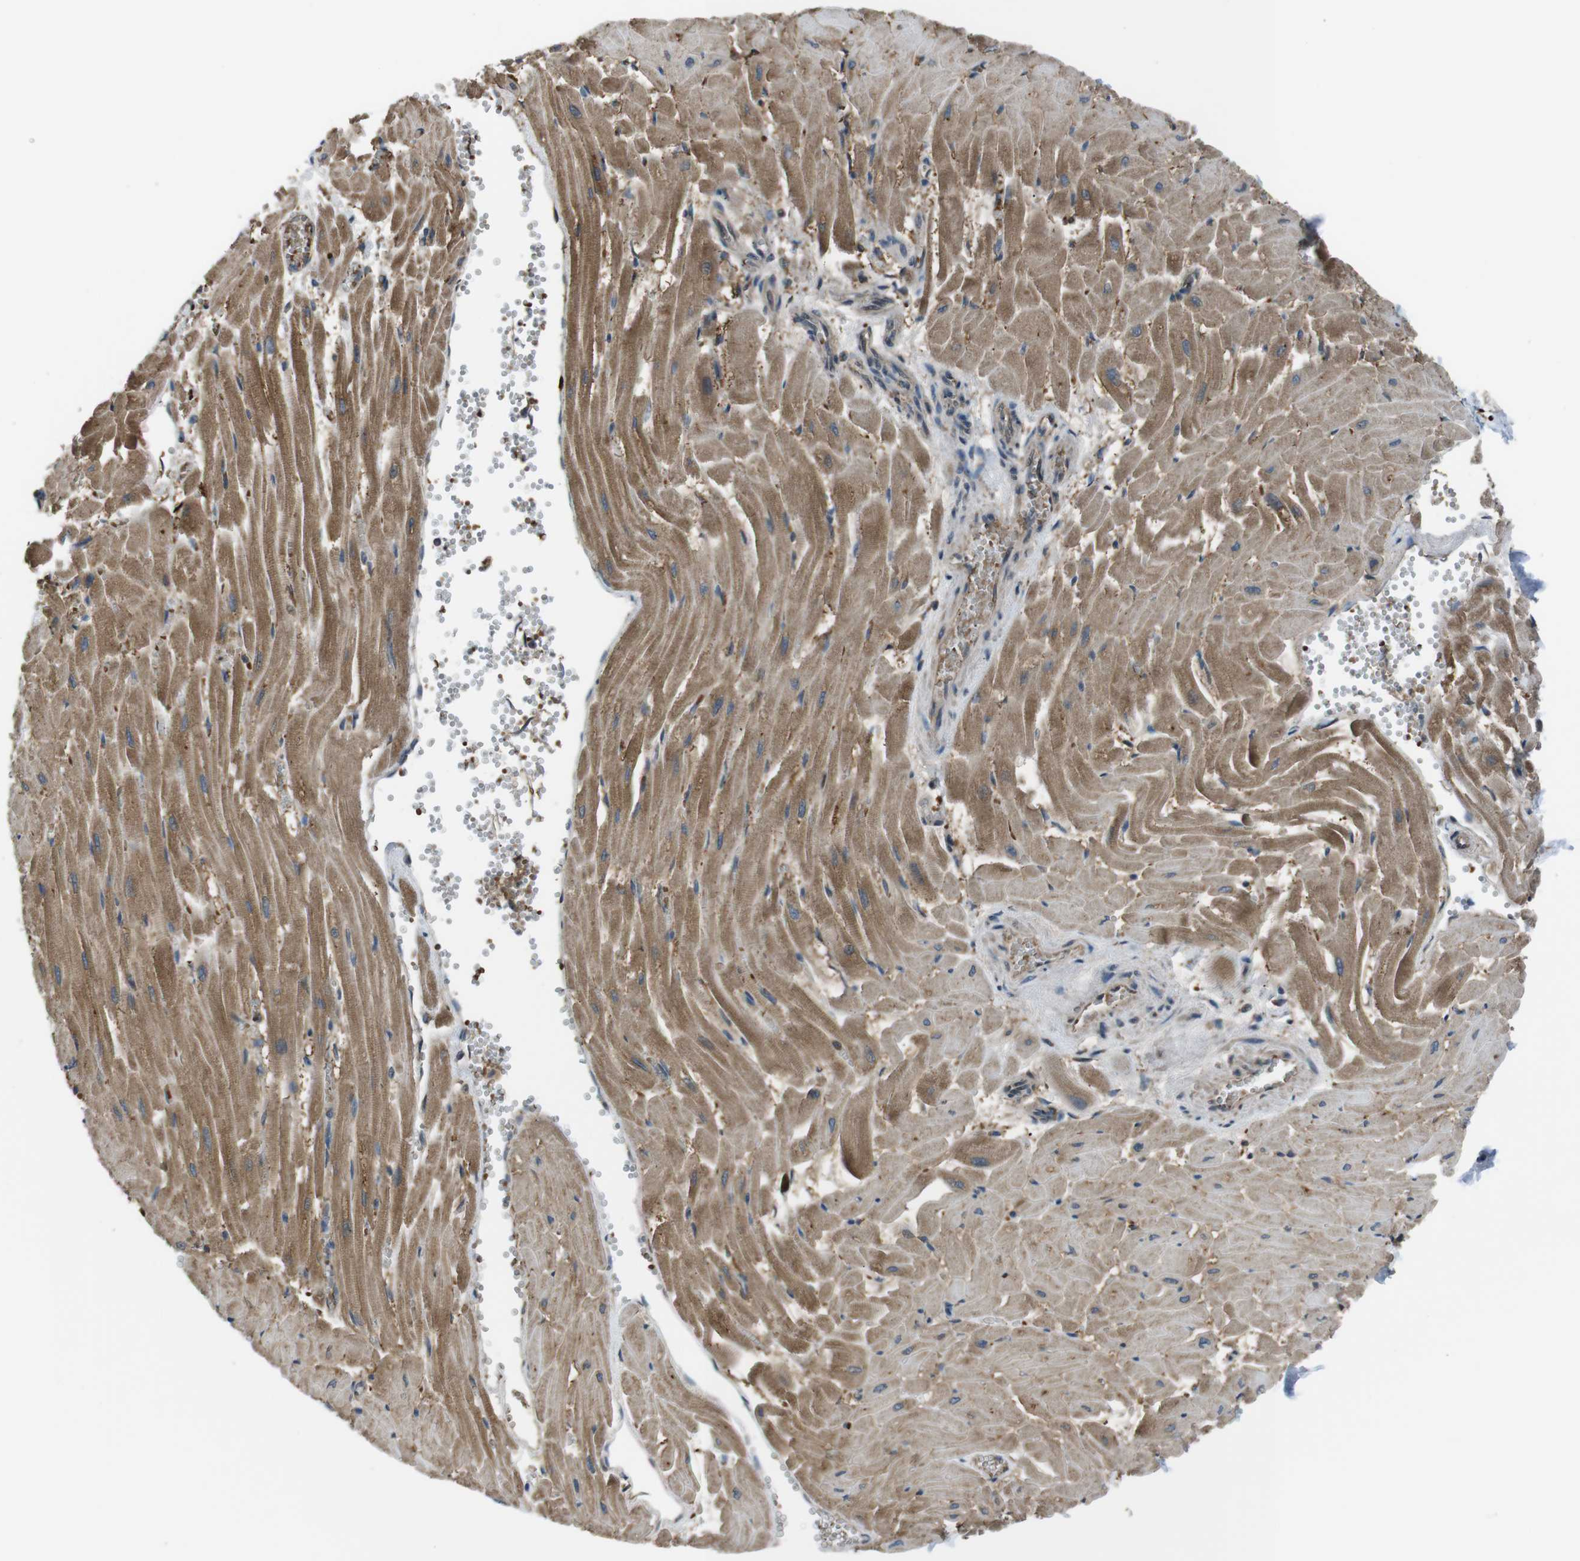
{"staining": {"intensity": "moderate", "quantity": ">75%", "location": "cytoplasmic/membranous"}, "tissue": "heart muscle", "cell_type": "Cardiomyocytes", "image_type": "normal", "snomed": [{"axis": "morphology", "description": "Normal tissue, NOS"}, {"axis": "topography", "description": "Heart"}], "caption": "Cardiomyocytes exhibit medium levels of moderate cytoplasmic/membranous staining in approximately >75% of cells in unremarkable heart muscle.", "gene": "SSR3", "patient": {"sex": "female", "age": 19}}